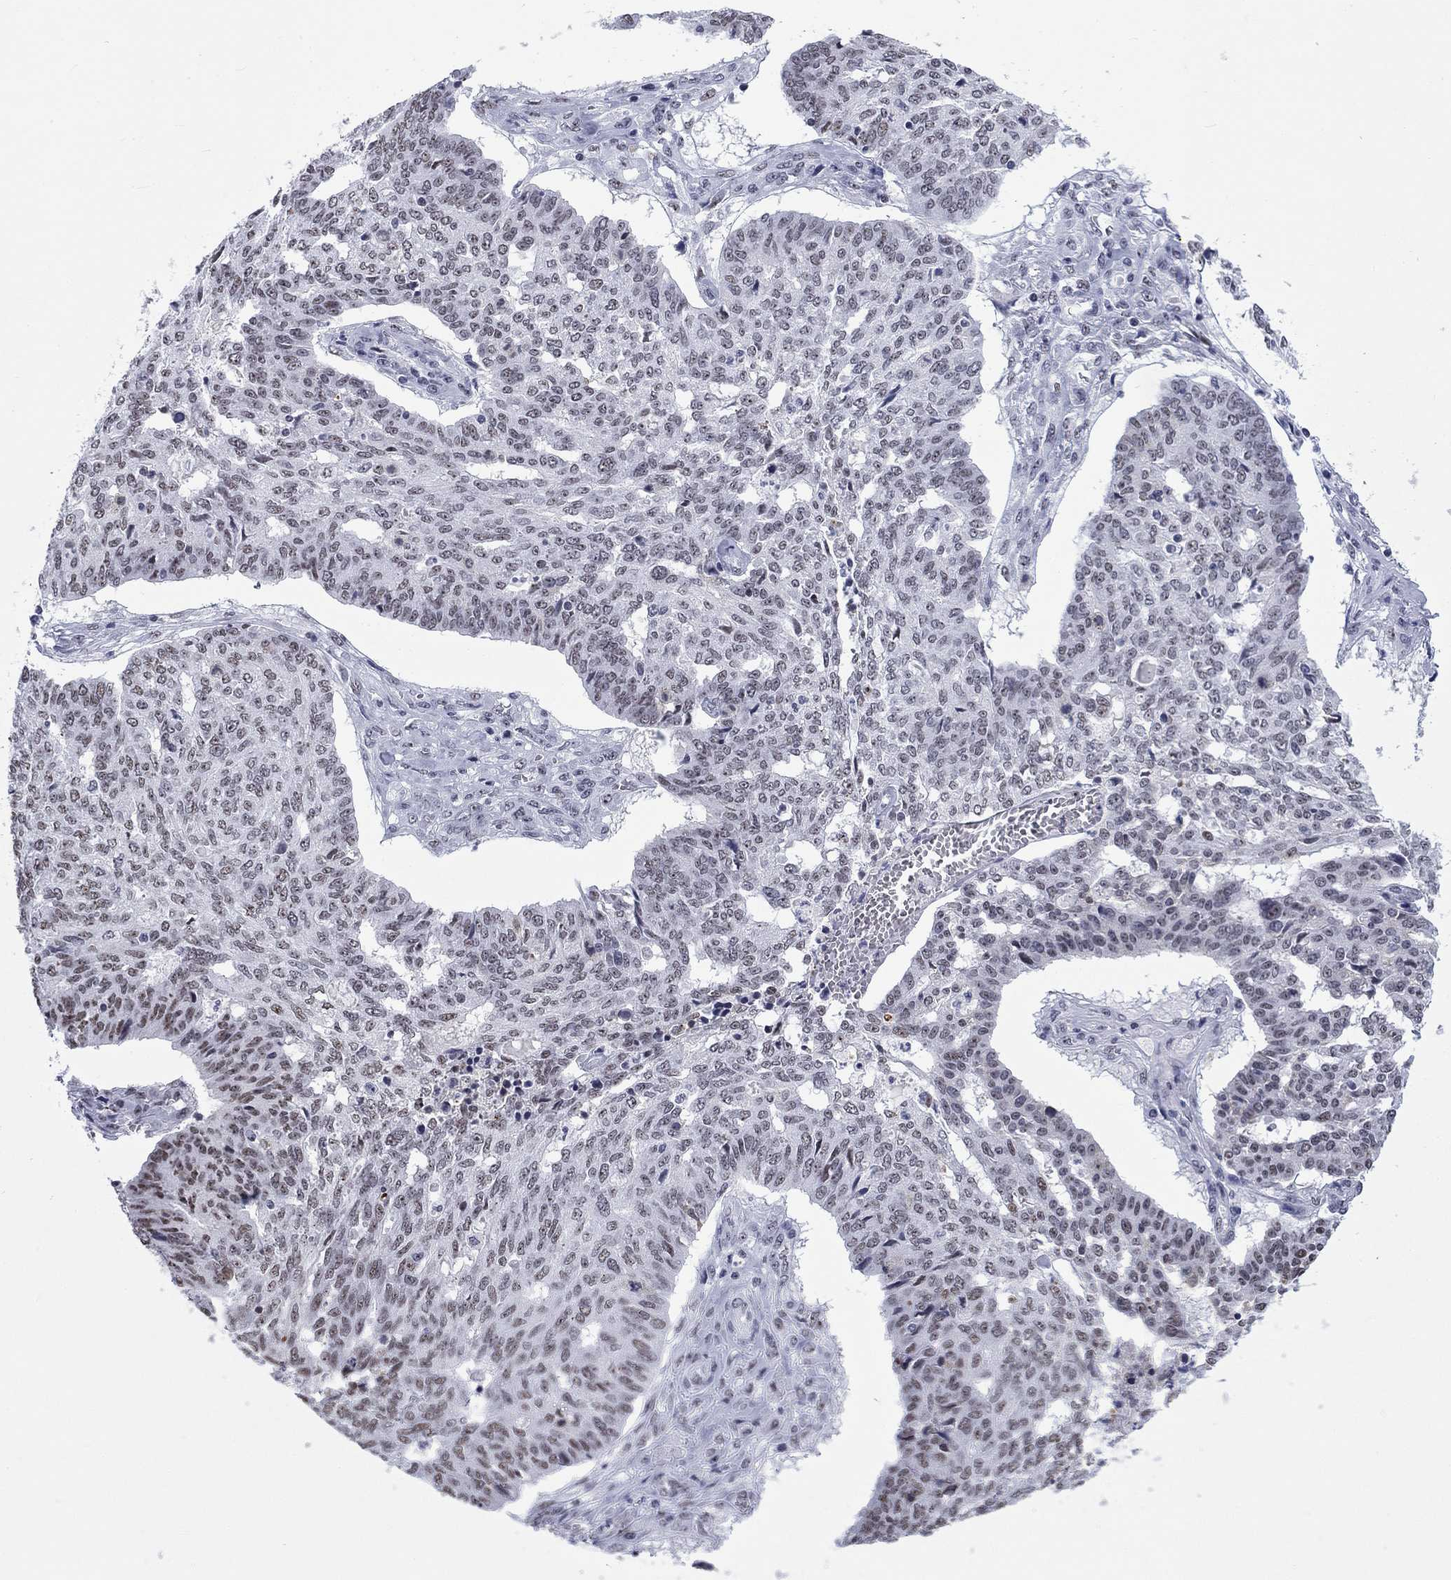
{"staining": {"intensity": "moderate", "quantity": "<25%", "location": "nuclear"}, "tissue": "ovarian cancer", "cell_type": "Tumor cells", "image_type": "cancer", "snomed": [{"axis": "morphology", "description": "Cystadenocarcinoma, serous, NOS"}, {"axis": "topography", "description": "Ovary"}], "caption": "Immunohistochemistry (IHC) micrograph of ovarian cancer stained for a protein (brown), which shows low levels of moderate nuclear positivity in approximately <25% of tumor cells.", "gene": "CSRNP3", "patient": {"sex": "female", "age": 67}}